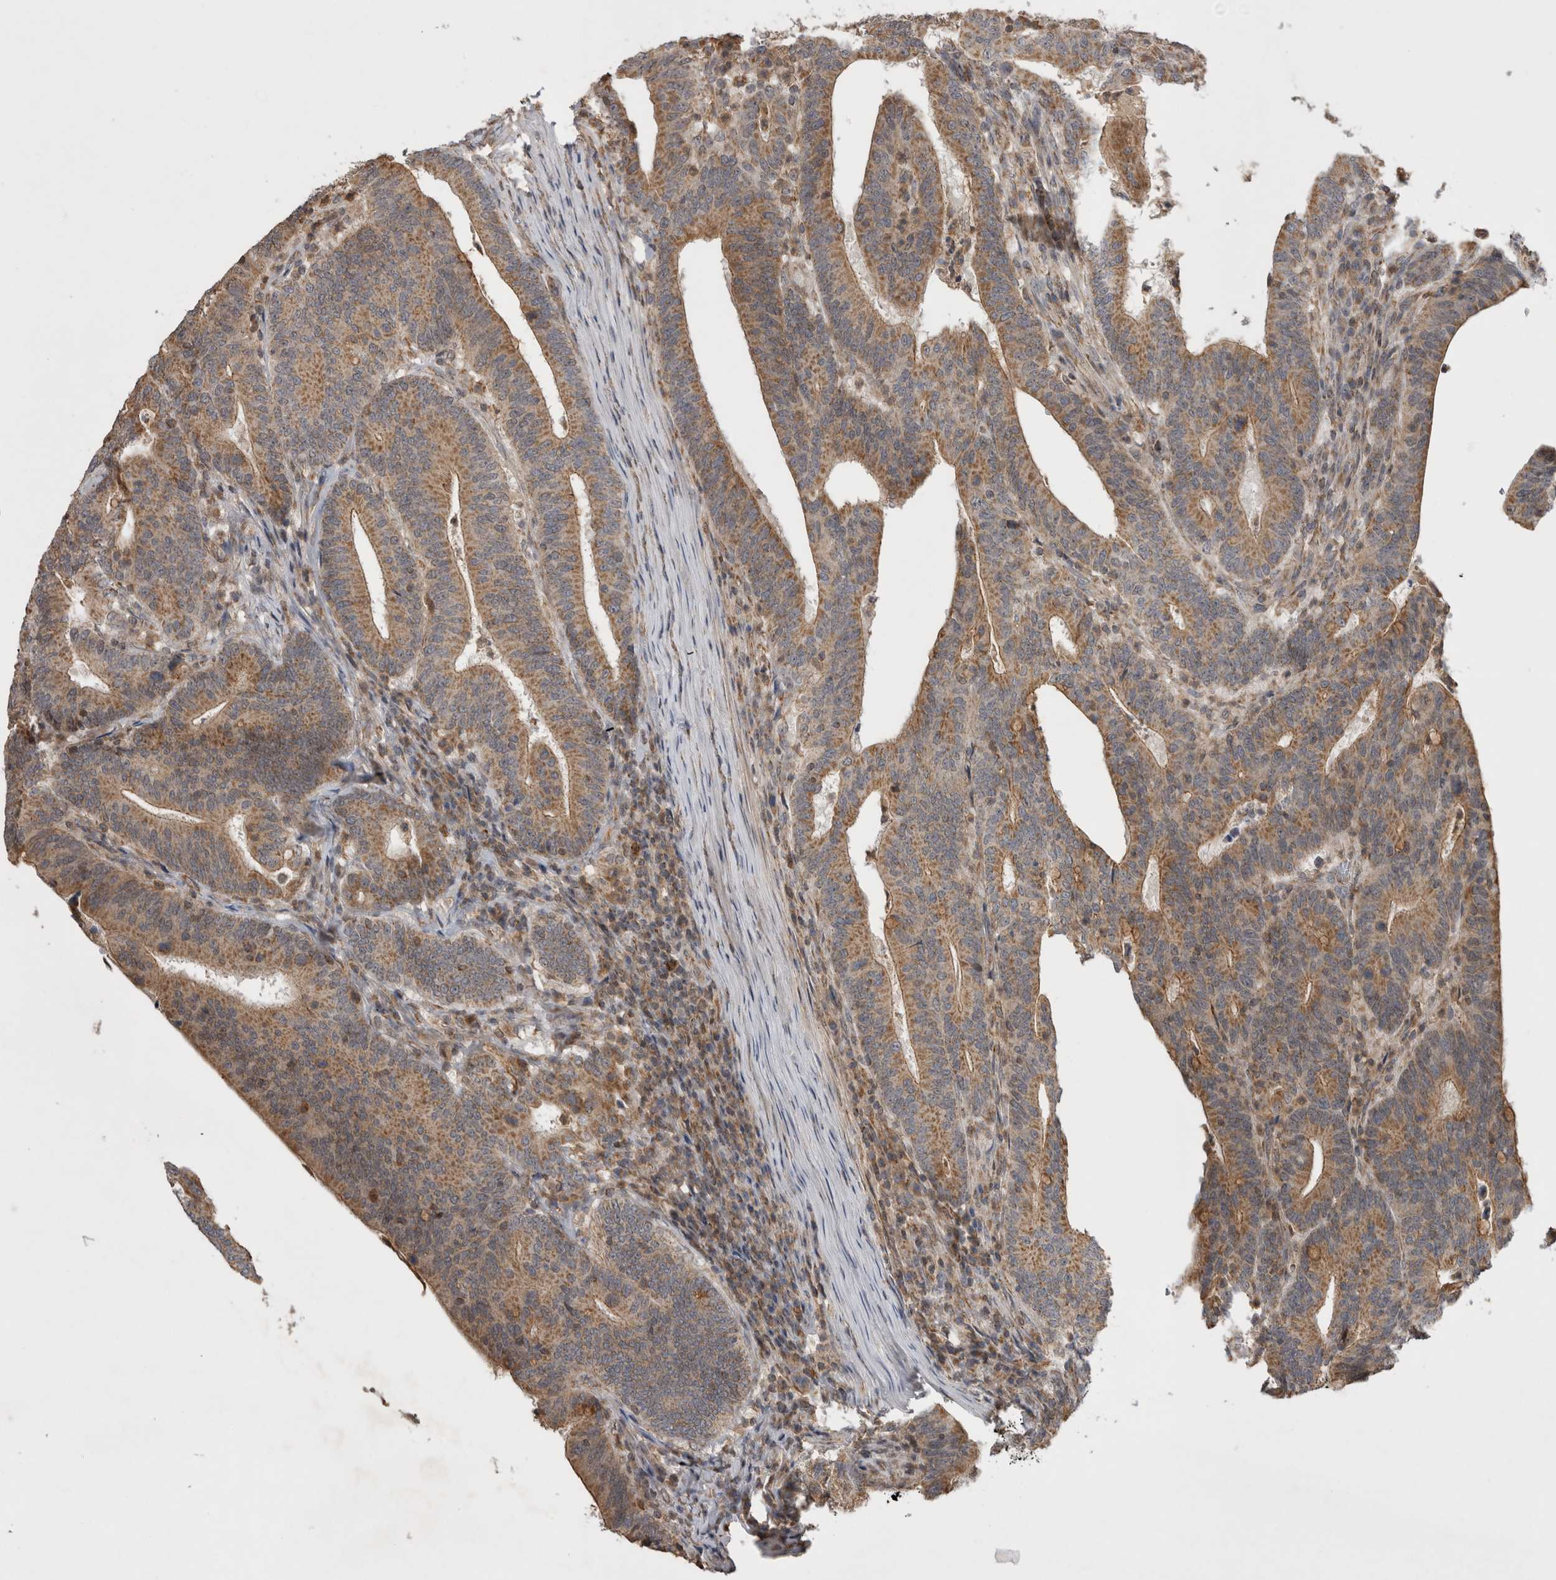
{"staining": {"intensity": "moderate", "quantity": ">75%", "location": "cytoplasmic/membranous"}, "tissue": "colorectal cancer", "cell_type": "Tumor cells", "image_type": "cancer", "snomed": [{"axis": "morphology", "description": "Adenocarcinoma, NOS"}, {"axis": "topography", "description": "Colon"}], "caption": "Colorectal cancer (adenocarcinoma) tissue demonstrates moderate cytoplasmic/membranous staining in about >75% of tumor cells (IHC, brightfield microscopy, high magnification).", "gene": "KCNIP1", "patient": {"sex": "female", "age": 66}}